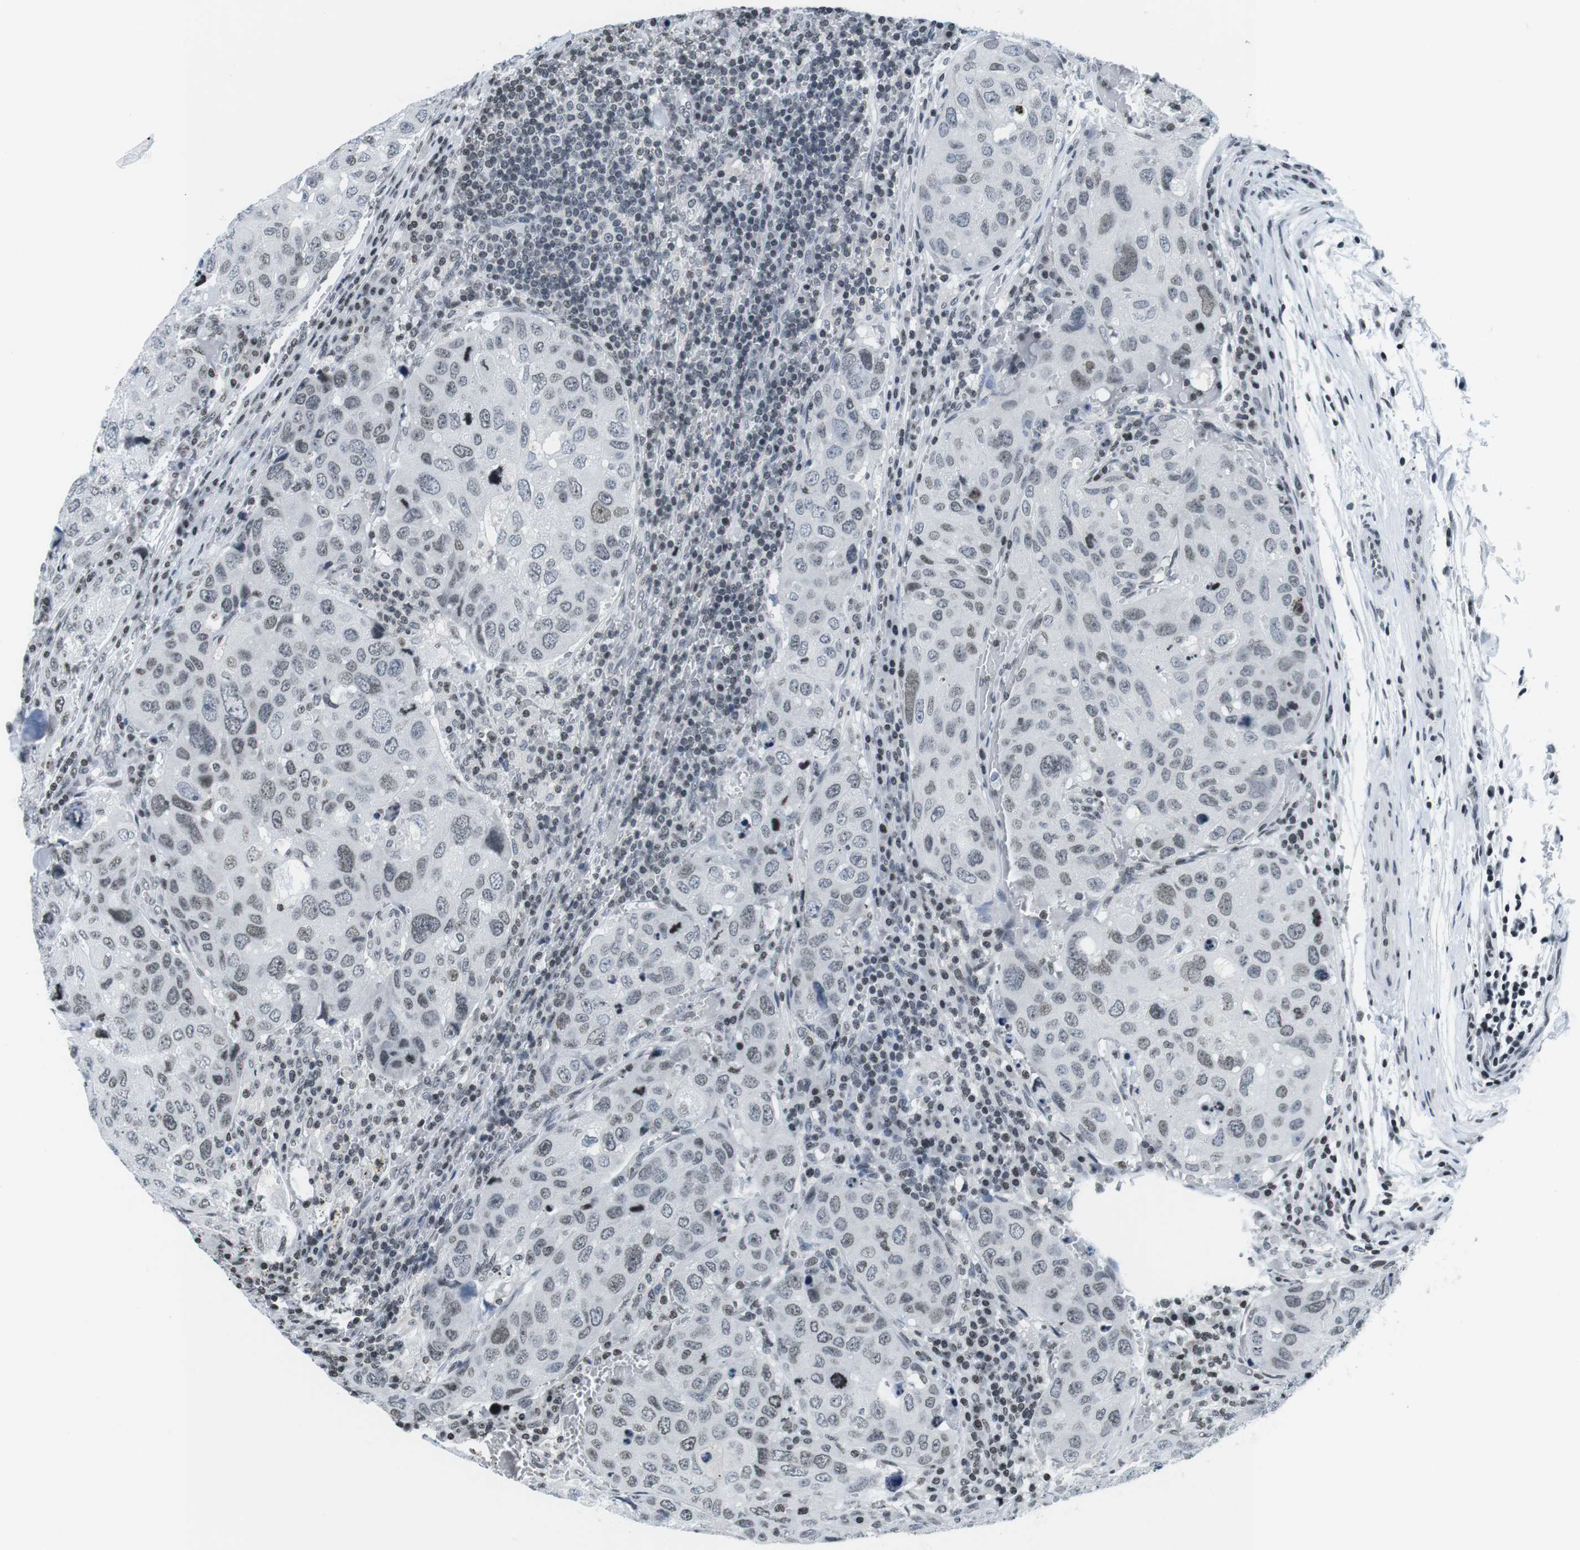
{"staining": {"intensity": "weak", "quantity": "25%-75%", "location": "nuclear"}, "tissue": "urothelial cancer", "cell_type": "Tumor cells", "image_type": "cancer", "snomed": [{"axis": "morphology", "description": "Urothelial carcinoma, High grade"}, {"axis": "topography", "description": "Lymph node"}, {"axis": "topography", "description": "Urinary bladder"}], "caption": "DAB immunohistochemical staining of urothelial carcinoma (high-grade) reveals weak nuclear protein expression in approximately 25%-75% of tumor cells.", "gene": "E2F2", "patient": {"sex": "male", "age": 51}}